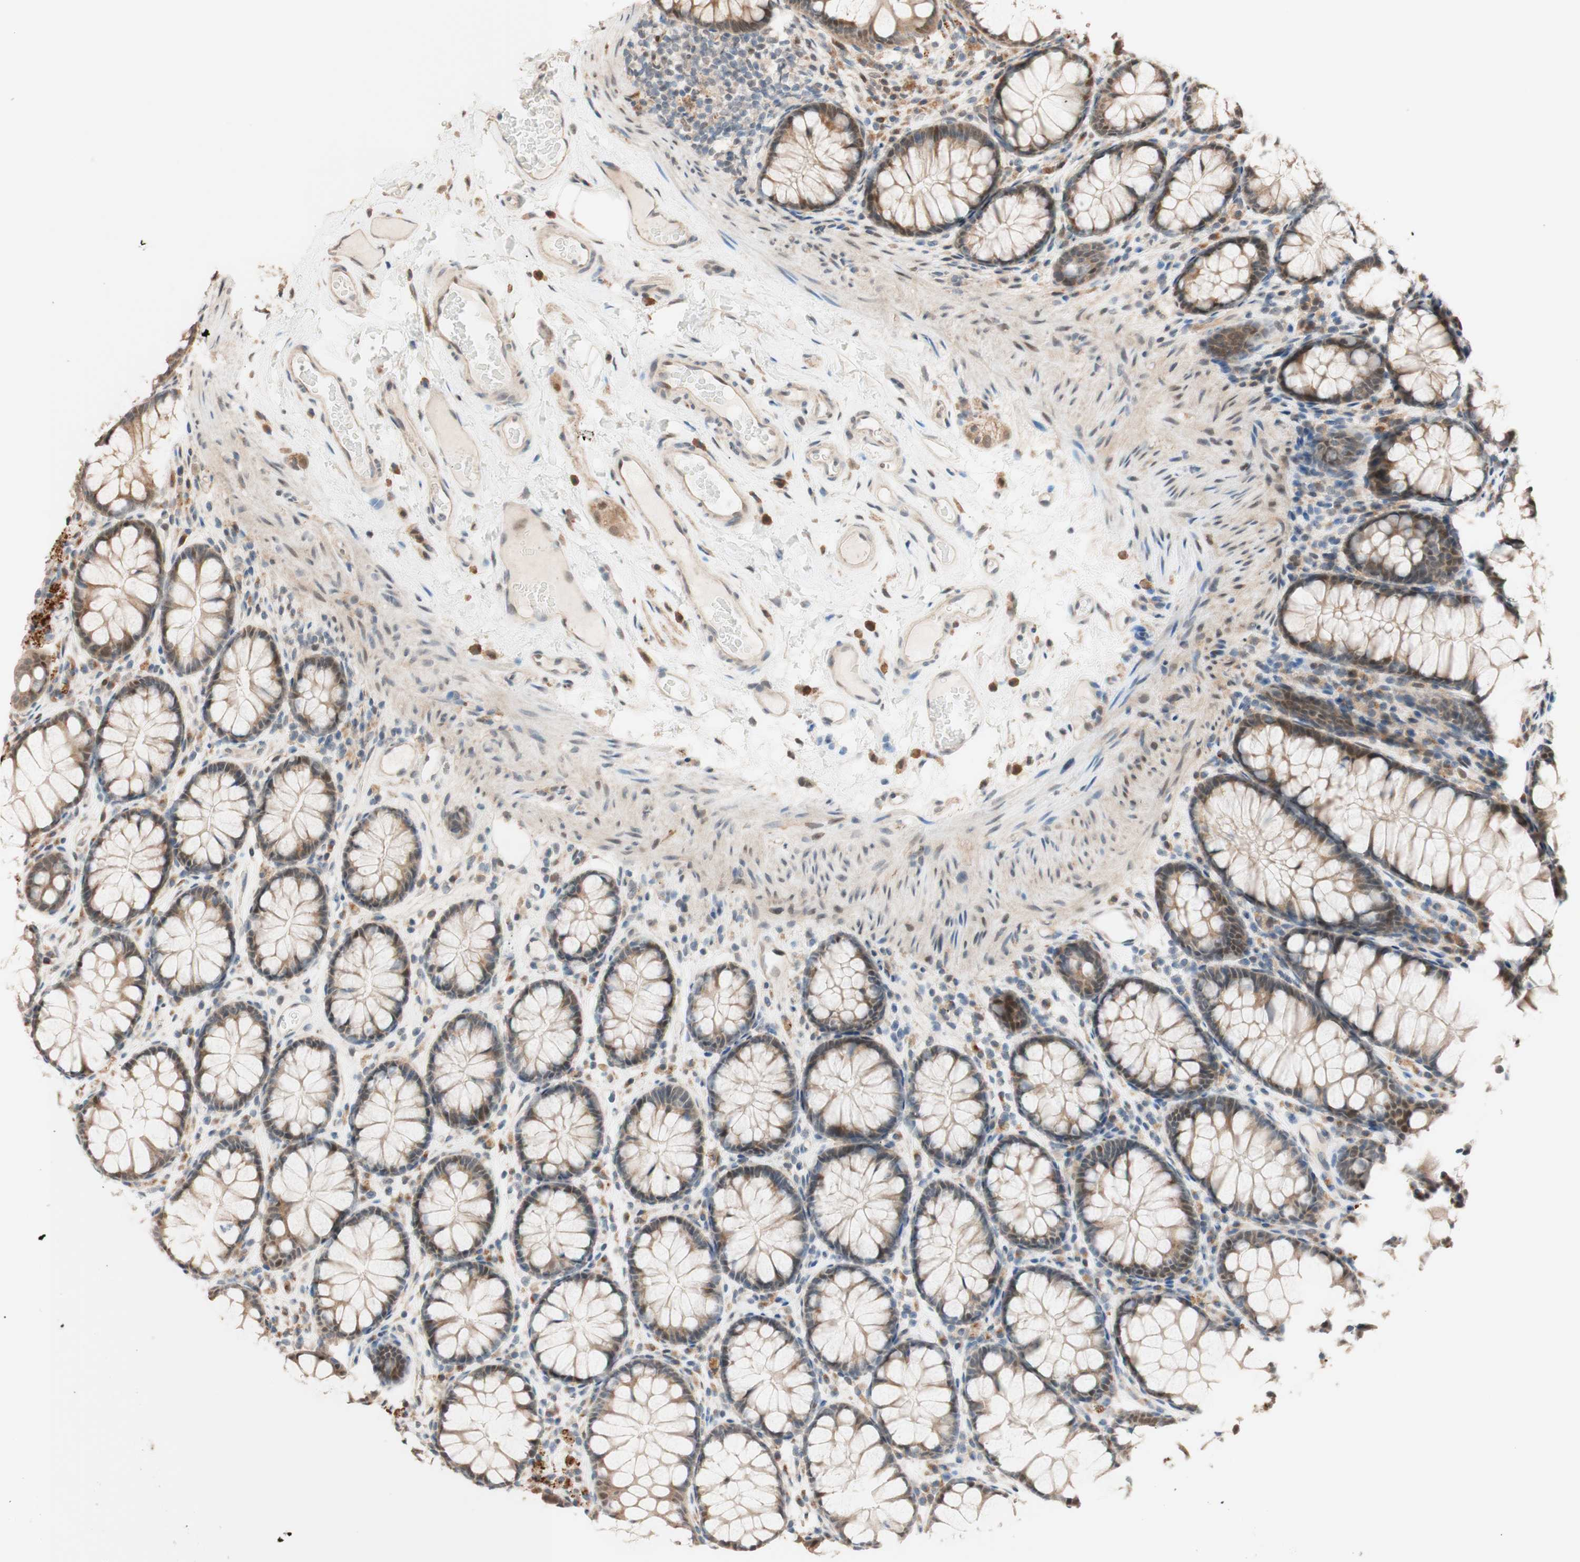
{"staining": {"intensity": "weak", "quantity": ">75%", "location": "cytoplasmic/membranous"}, "tissue": "colon", "cell_type": "Endothelial cells", "image_type": "normal", "snomed": [{"axis": "morphology", "description": "Normal tissue, NOS"}, {"axis": "topography", "description": "Colon"}], "caption": "Brown immunohistochemical staining in benign colon reveals weak cytoplasmic/membranous expression in approximately >75% of endothelial cells.", "gene": "CCNC", "patient": {"sex": "female", "age": 55}}